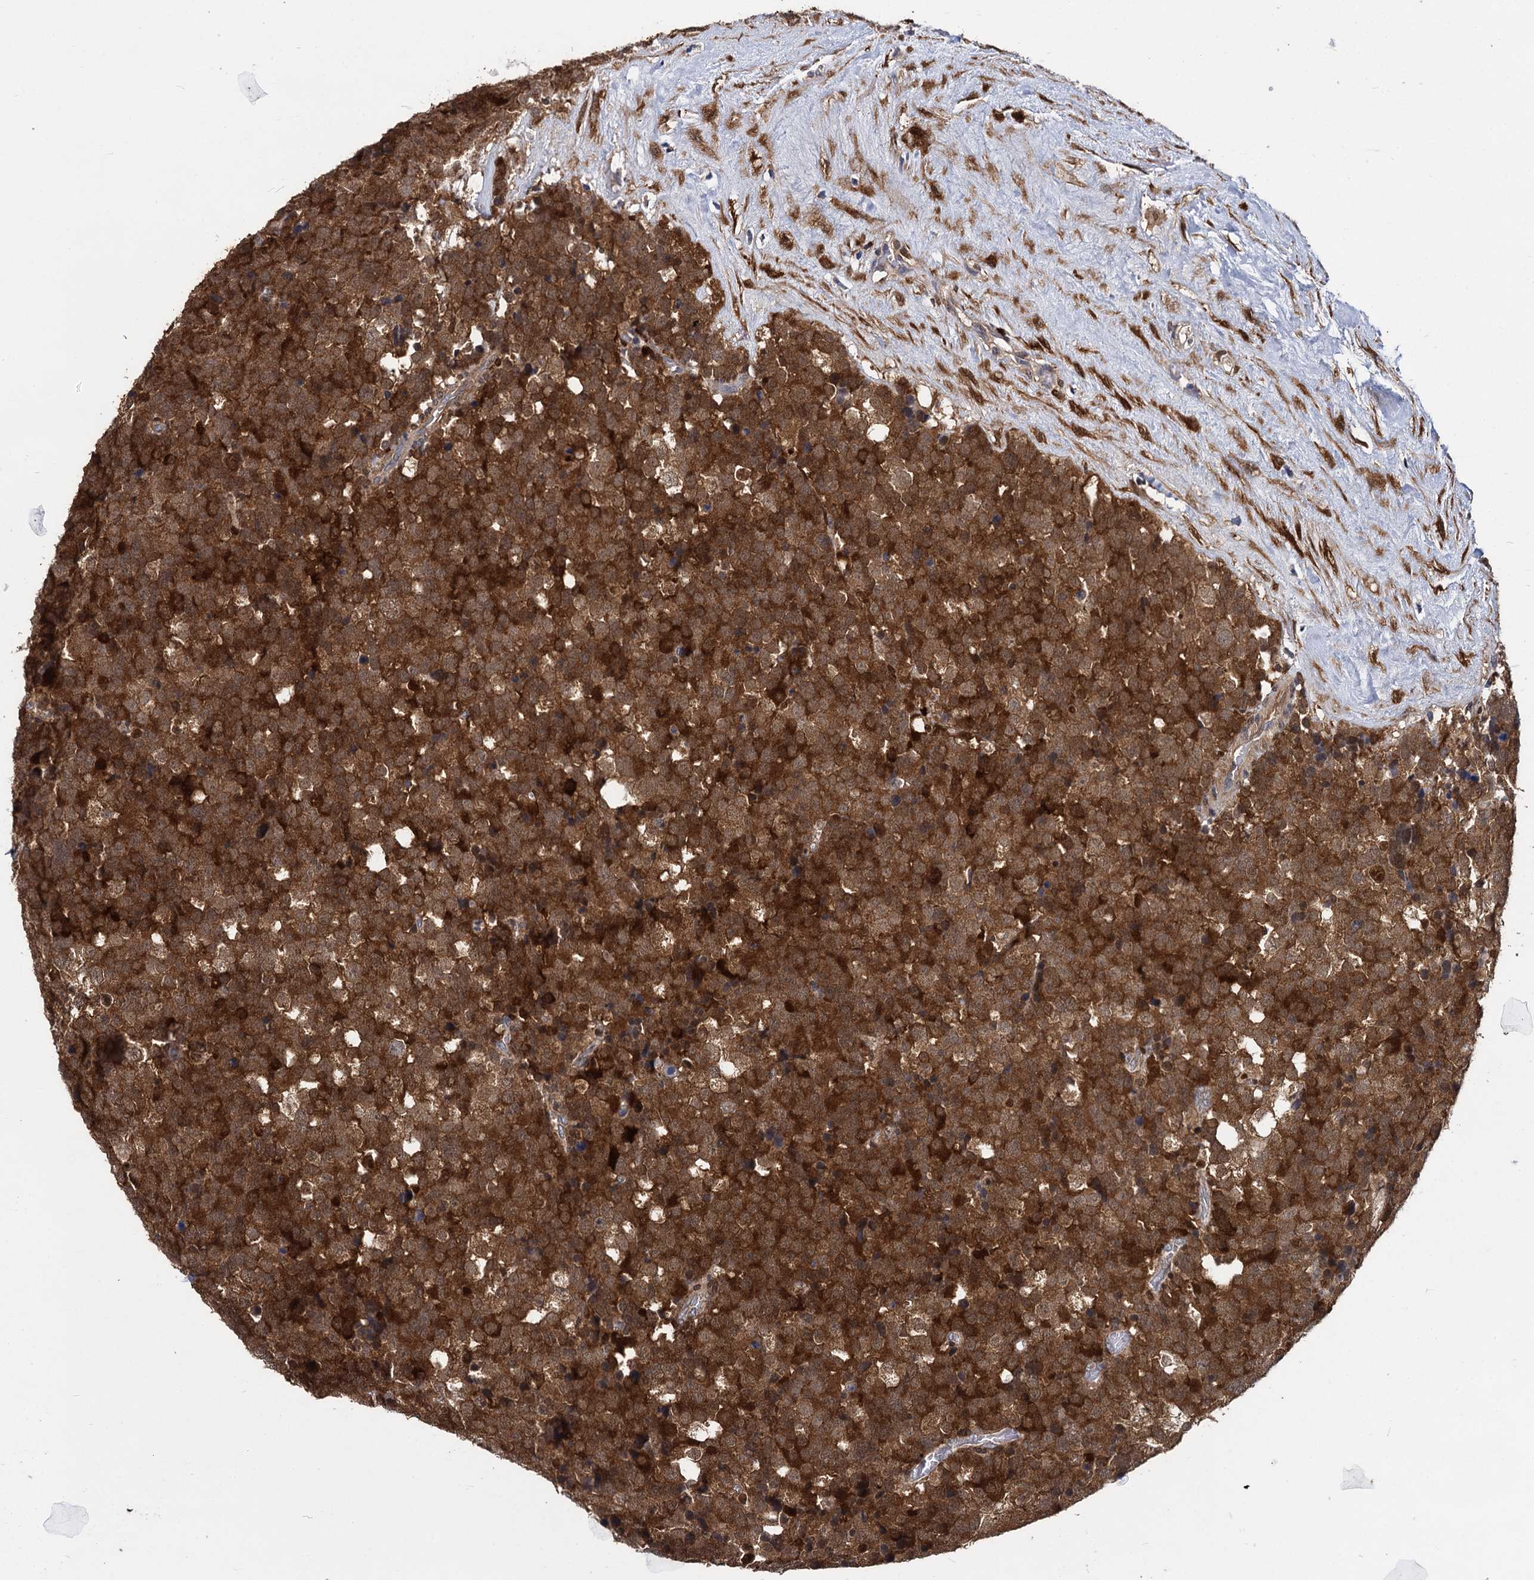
{"staining": {"intensity": "moderate", "quantity": ">75%", "location": "cytoplasmic/membranous"}, "tissue": "testis cancer", "cell_type": "Tumor cells", "image_type": "cancer", "snomed": [{"axis": "morphology", "description": "Seminoma, NOS"}, {"axis": "topography", "description": "Testis"}], "caption": "Immunohistochemistry (IHC) (DAB) staining of testis seminoma displays moderate cytoplasmic/membranous protein staining in approximately >75% of tumor cells. Nuclei are stained in blue.", "gene": "GSTM3", "patient": {"sex": "male", "age": 71}}